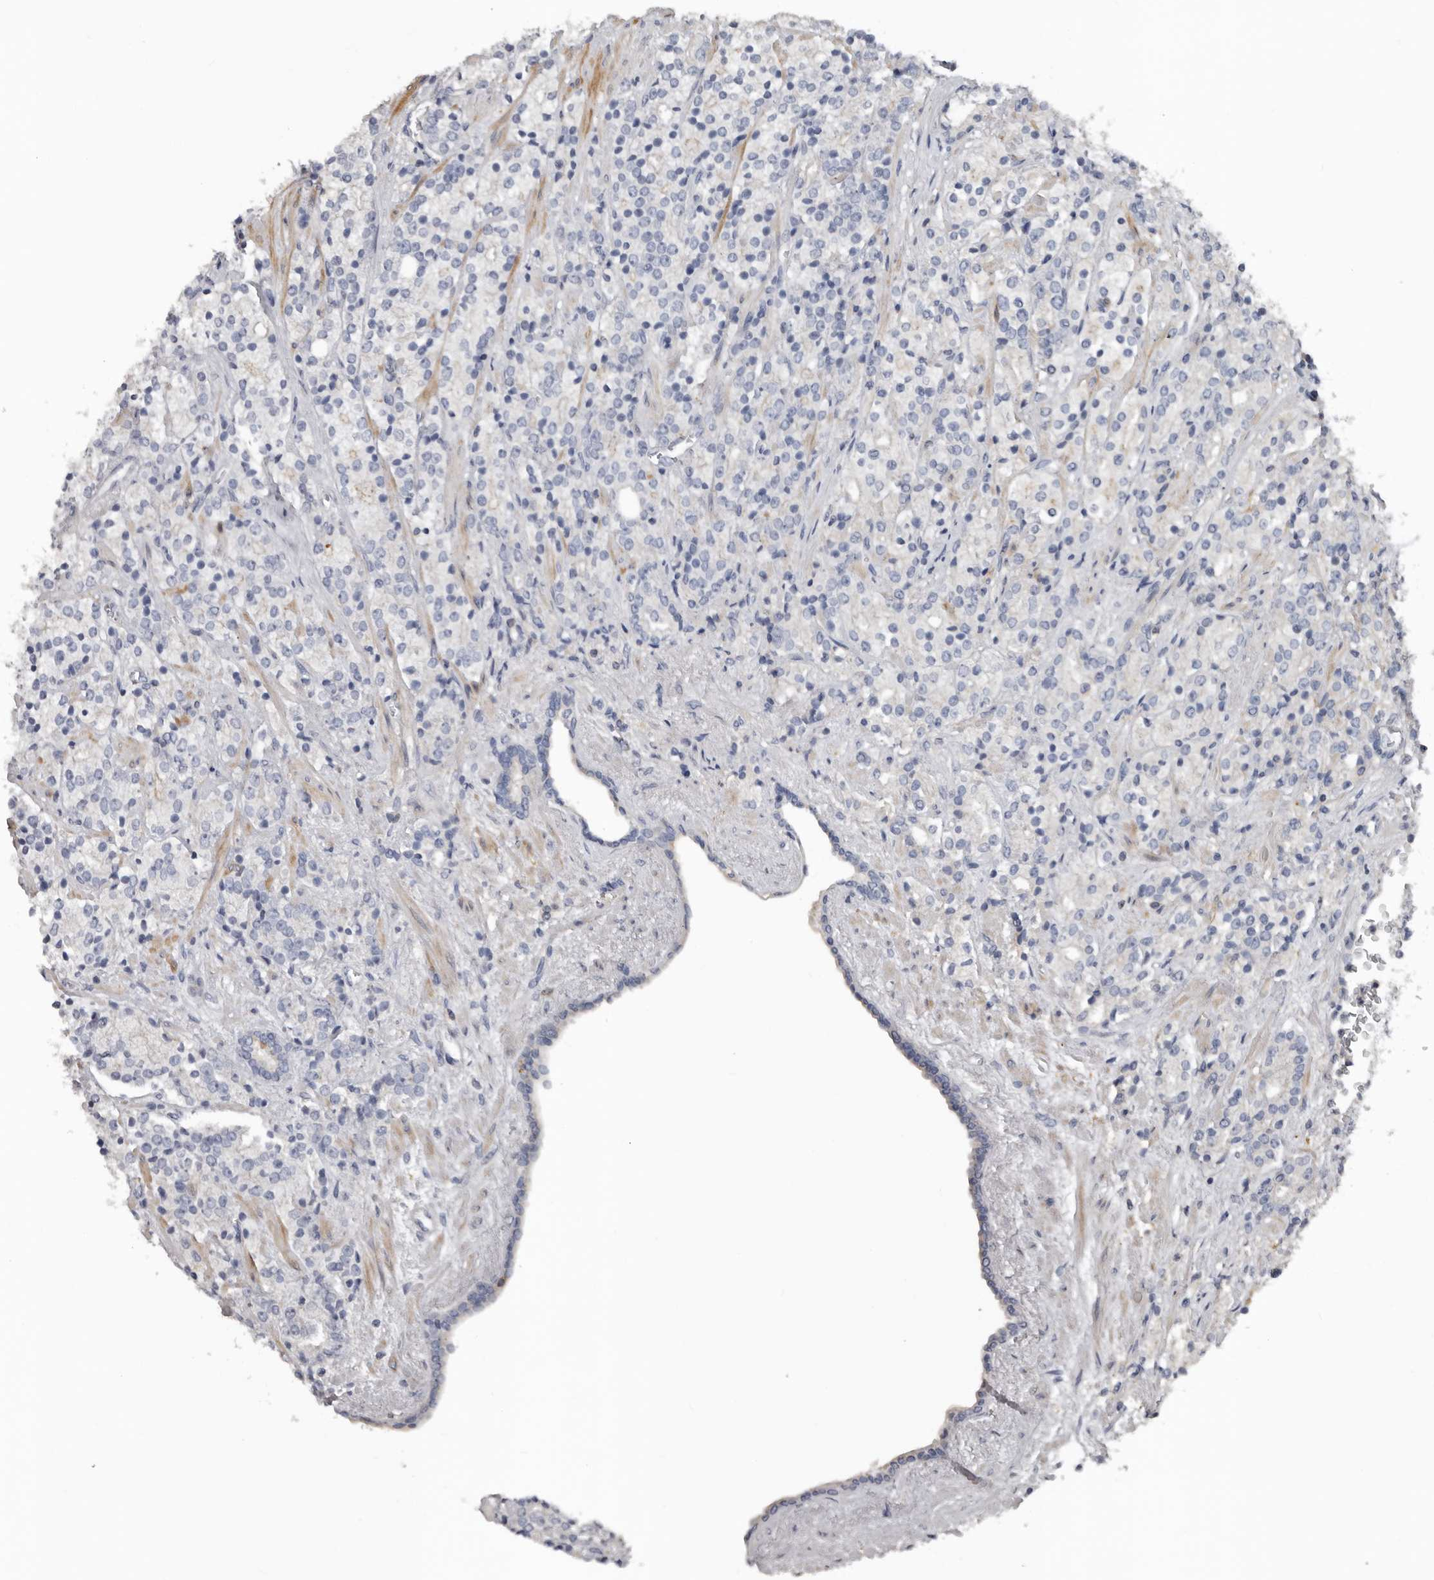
{"staining": {"intensity": "negative", "quantity": "none", "location": "none"}, "tissue": "prostate cancer", "cell_type": "Tumor cells", "image_type": "cancer", "snomed": [{"axis": "morphology", "description": "Adenocarcinoma, High grade"}, {"axis": "topography", "description": "Prostate"}], "caption": "Prostate cancer (adenocarcinoma (high-grade)) was stained to show a protein in brown. There is no significant staining in tumor cells. The staining was performed using DAB to visualize the protein expression in brown, while the nuclei were stained in blue with hematoxylin (Magnification: 20x).", "gene": "FABP7", "patient": {"sex": "male", "age": 71}}